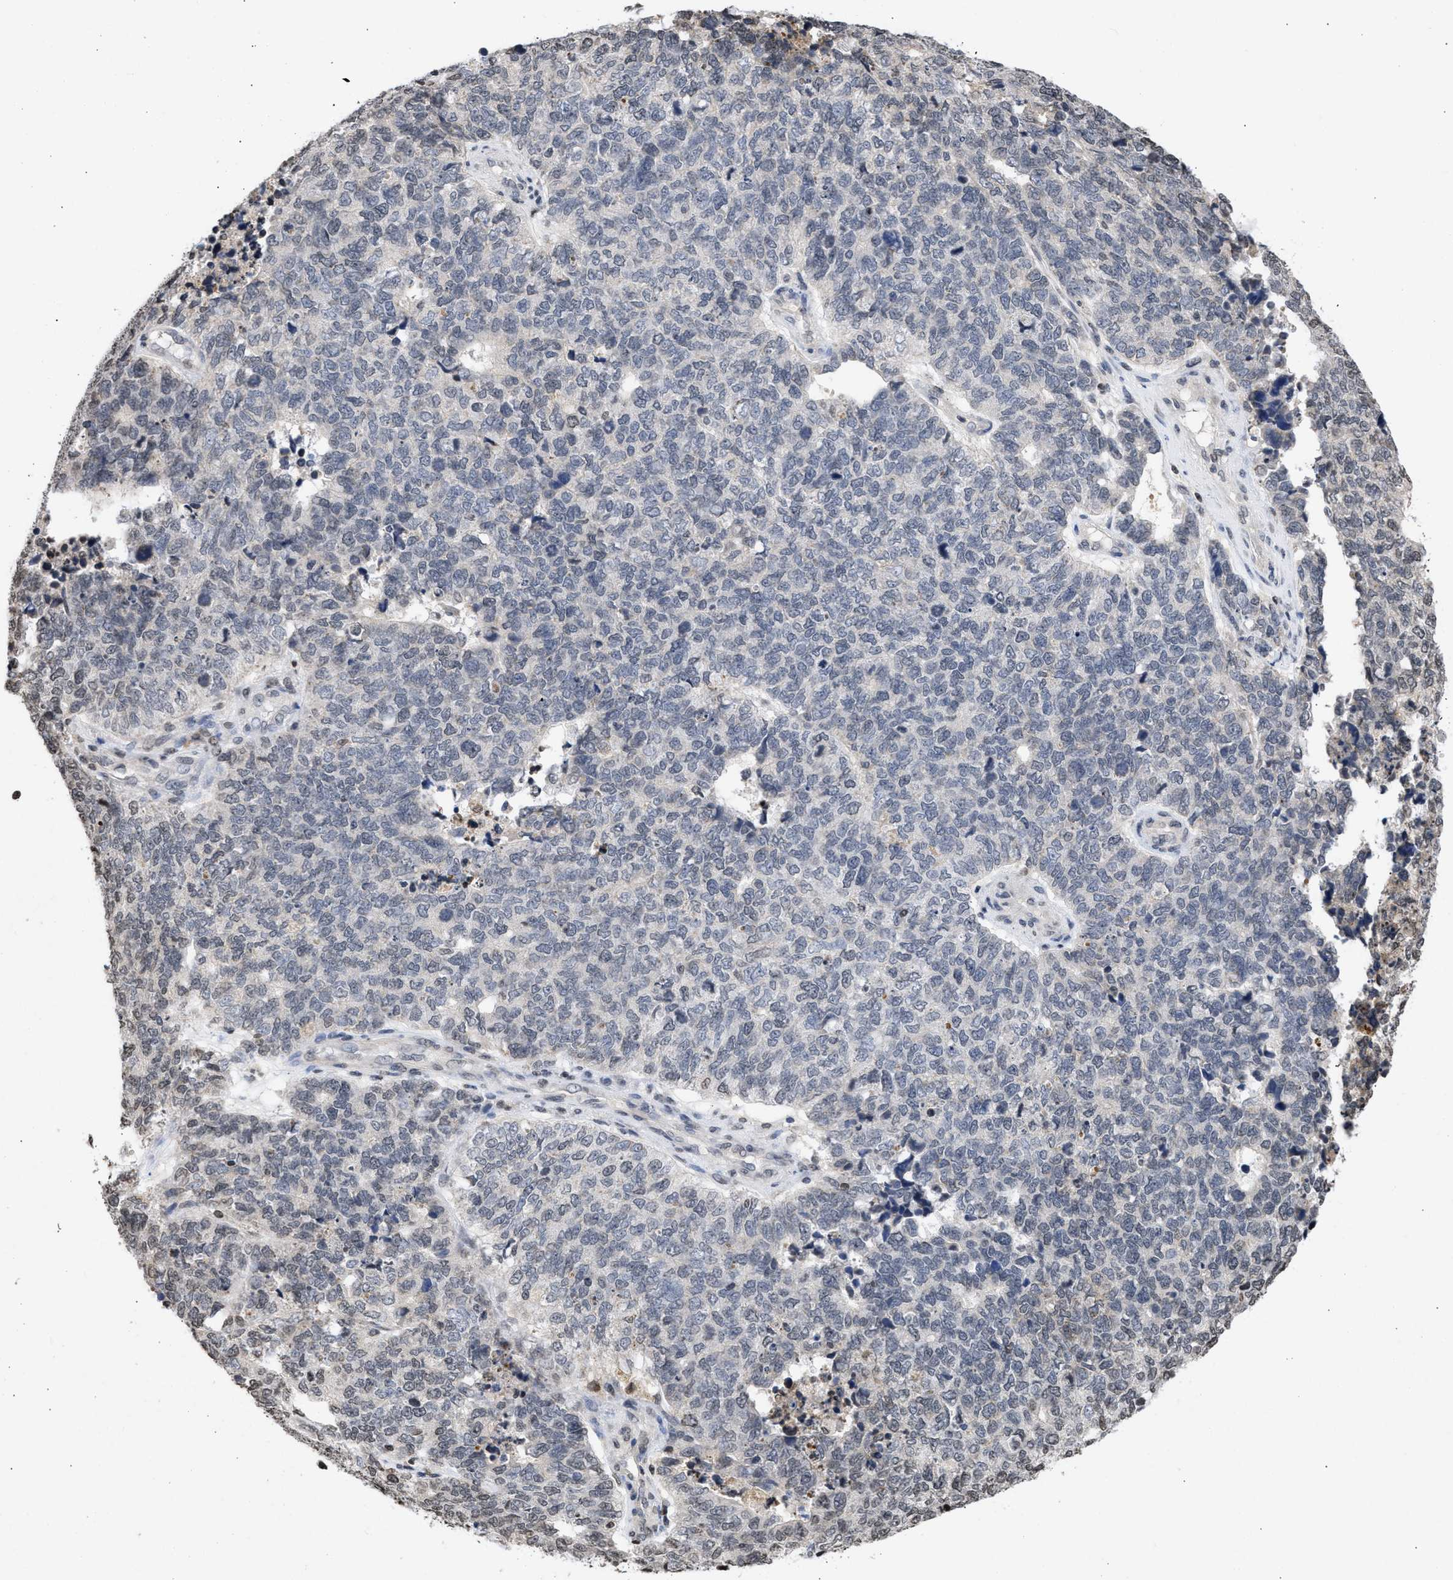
{"staining": {"intensity": "weak", "quantity": "<25%", "location": "nuclear"}, "tissue": "cervical cancer", "cell_type": "Tumor cells", "image_type": "cancer", "snomed": [{"axis": "morphology", "description": "Squamous cell carcinoma, NOS"}, {"axis": "topography", "description": "Cervix"}], "caption": "Image shows no protein staining in tumor cells of cervical squamous cell carcinoma tissue.", "gene": "NUP35", "patient": {"sex": "female", "age": 63}}